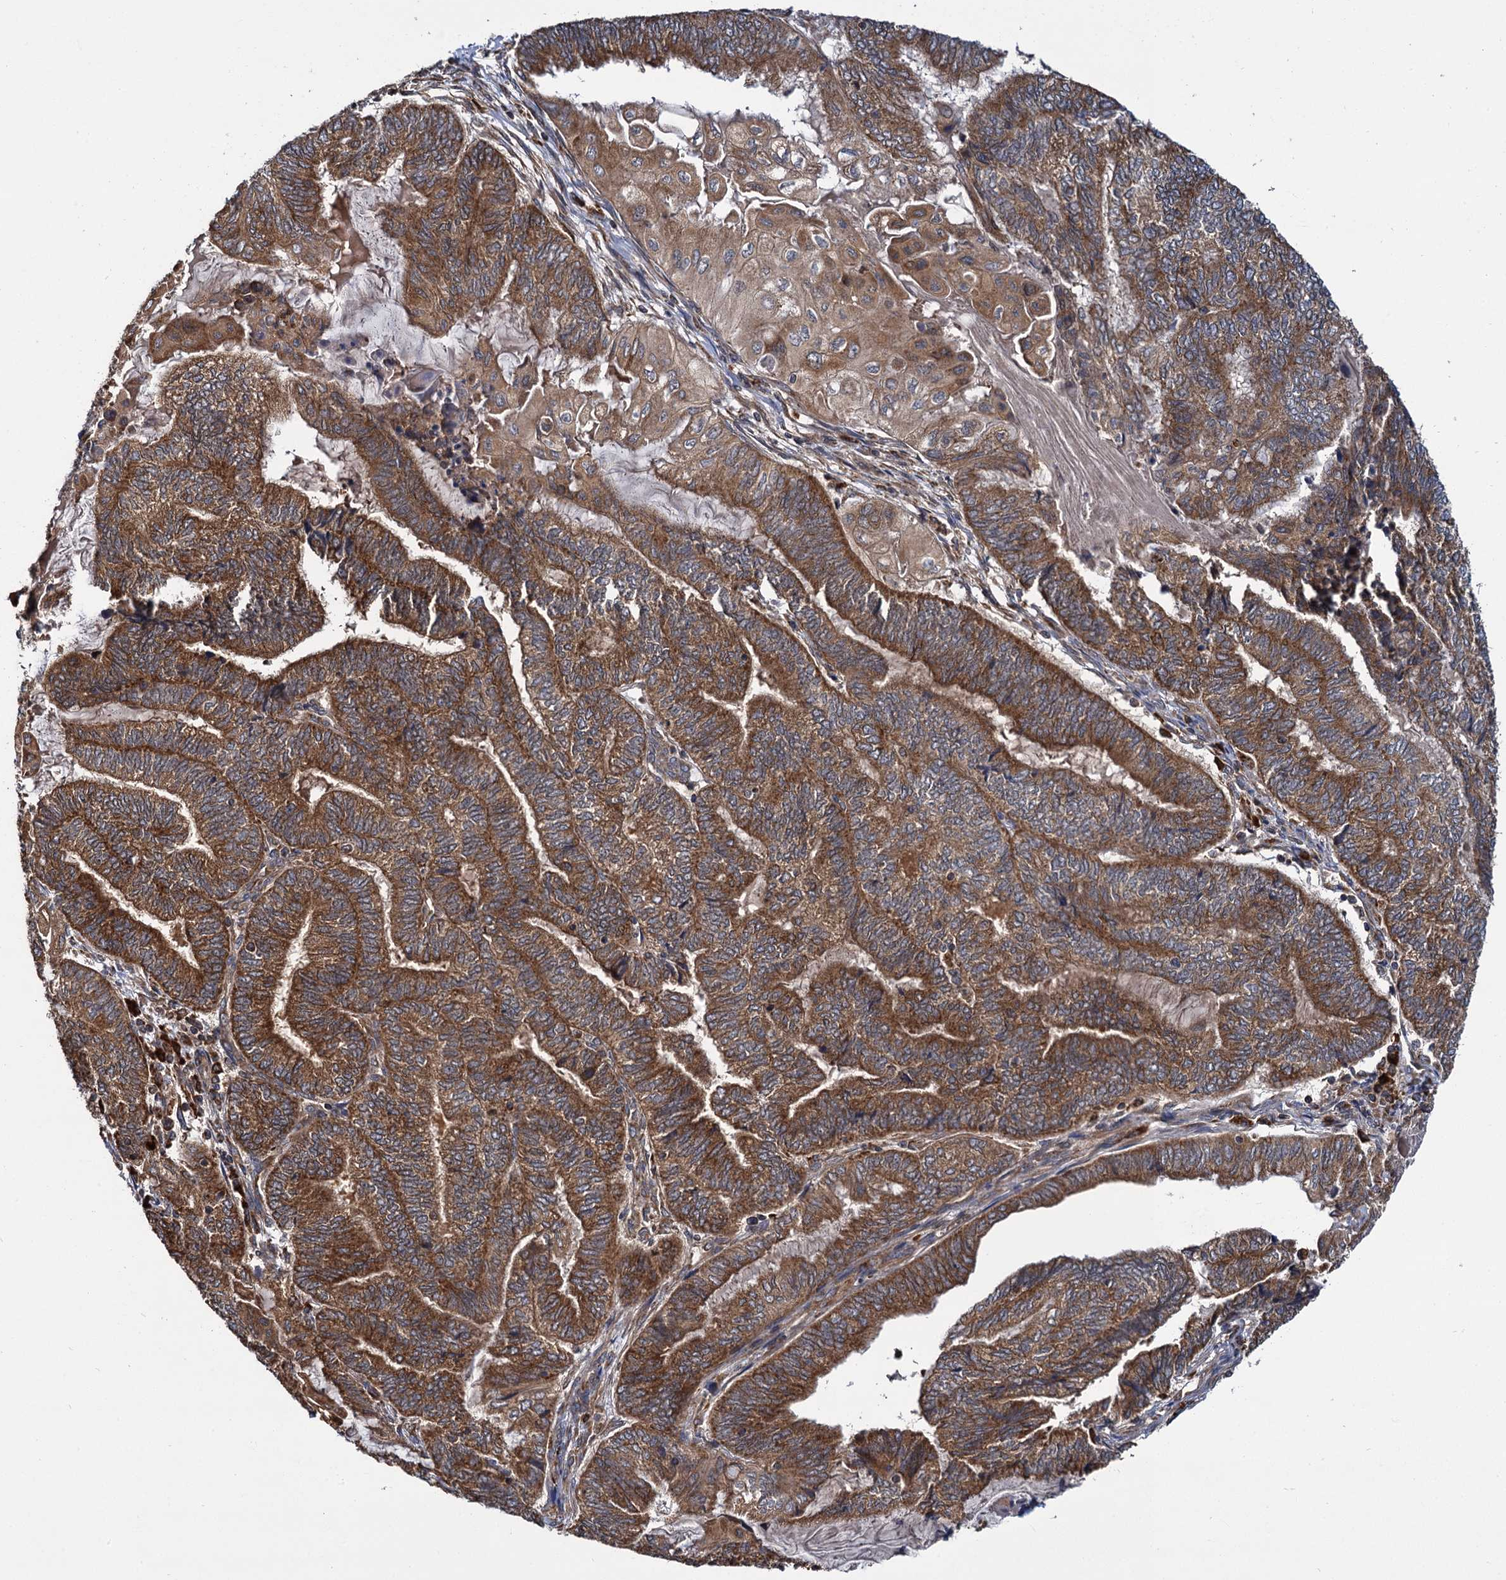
{"staining": {"intensity": "strong", "quantity": ">75%", "location": "cytoplasmic/membranous"}, "tissue": "endometrial cancer", "cell_type": "Tumor cells", "image_type": "cancer", "snomed": [{"axis": "morphology", "description": "Adenocarcinoma, NOS"}, {"axis": "topography", "description": "Uterus"}, {"axis": "topography", "description": "Endometrium"}], "caption": "Immunohistochemical staining of adenocarcinoma (endometrial) displays high levels of strong cytoplasmic/membranous staining in approximately >75% of tumor cells.", "gene": "UFM1", "patient": {"sex": "female", "age": 70}}